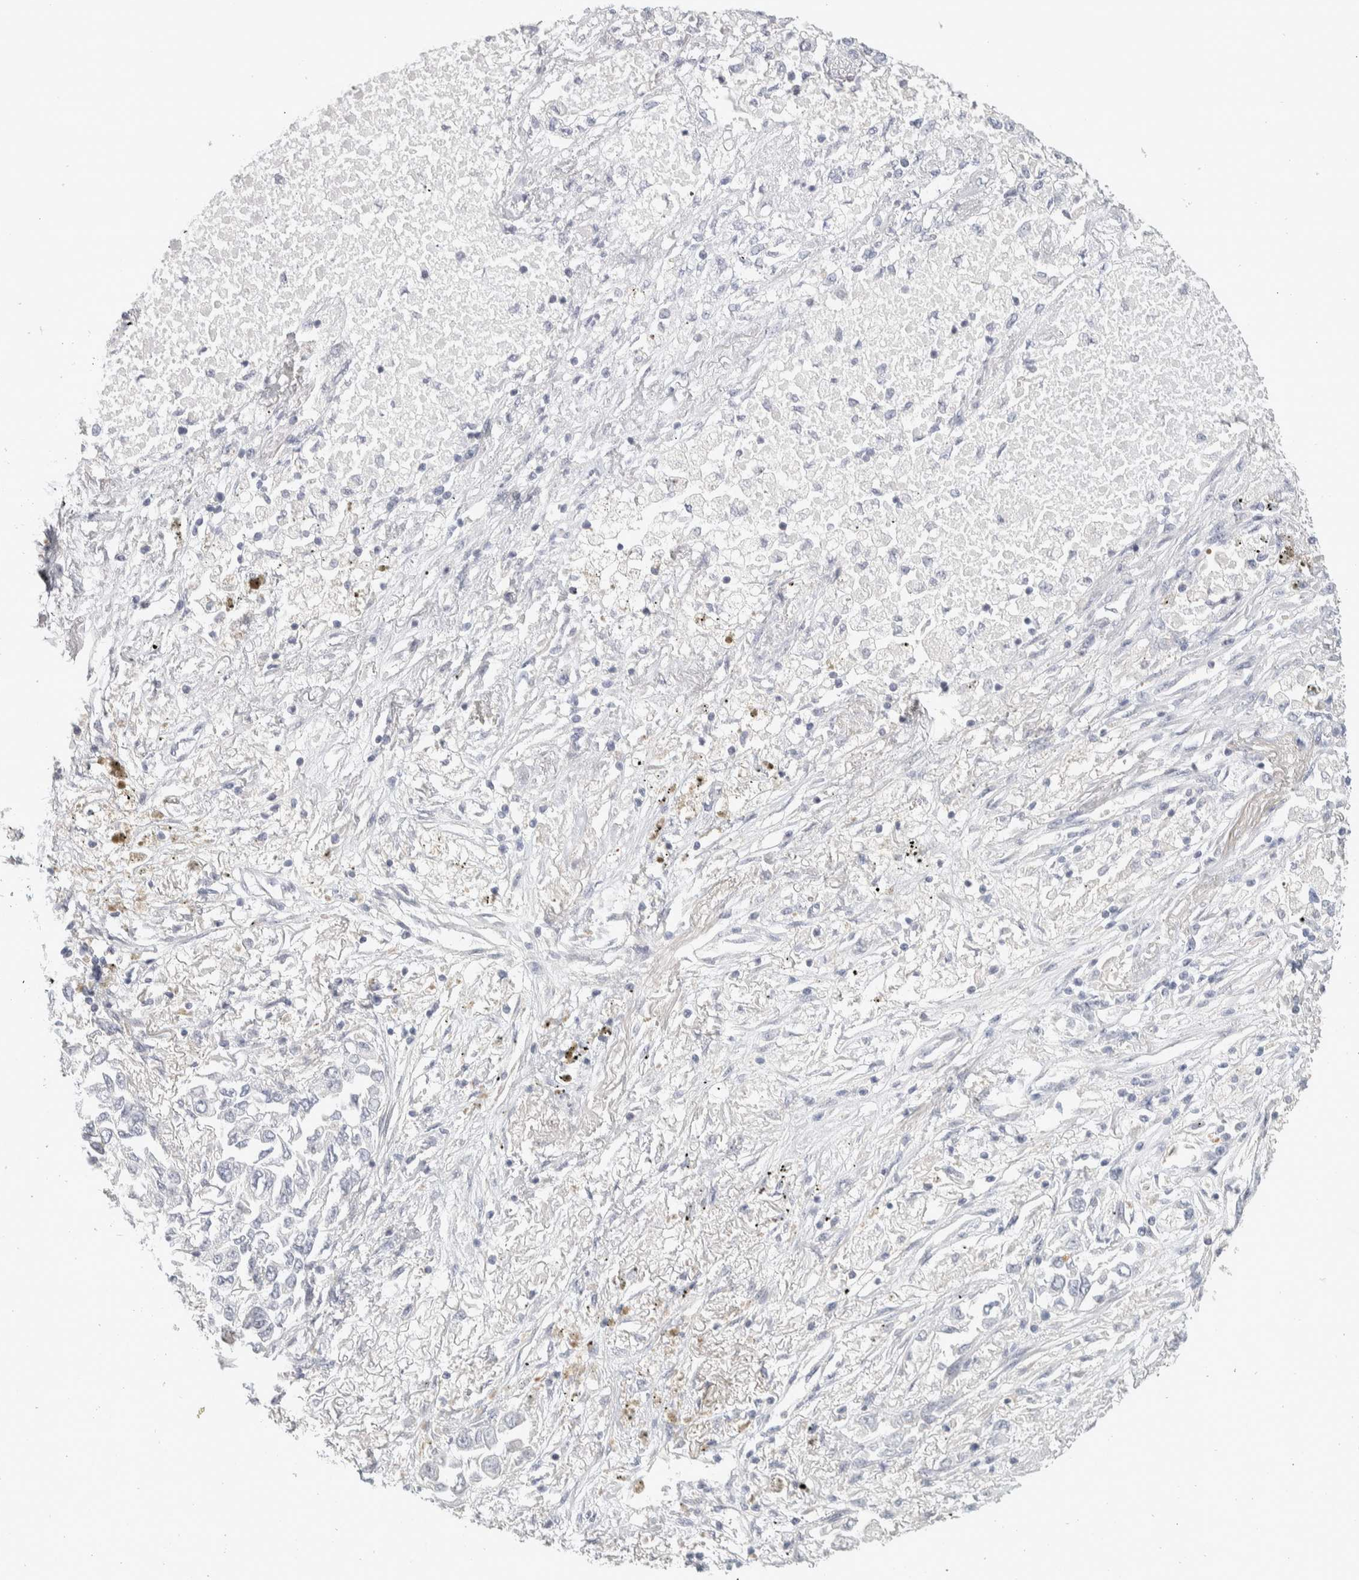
{"staining": {"intensity": "negative", "quantity": "none", "location": "none"}, "tissue": "lung cancer", "cell_type": "Tumor cells", "image_type": "cancer", "snomed": [{"axis": "morphology", "description": "Inflammation, NOS"}, {"axis": "morphology", "description": "Adenocarcinoma, NOS"}, {"axis": "topography", "description": "Lung"}], "caption": "An image of lung cancer stained for a protein shows no brown staining in tumor cells.", "gene": "DCXR", "patient": {"sex": "male", "age": 63}}